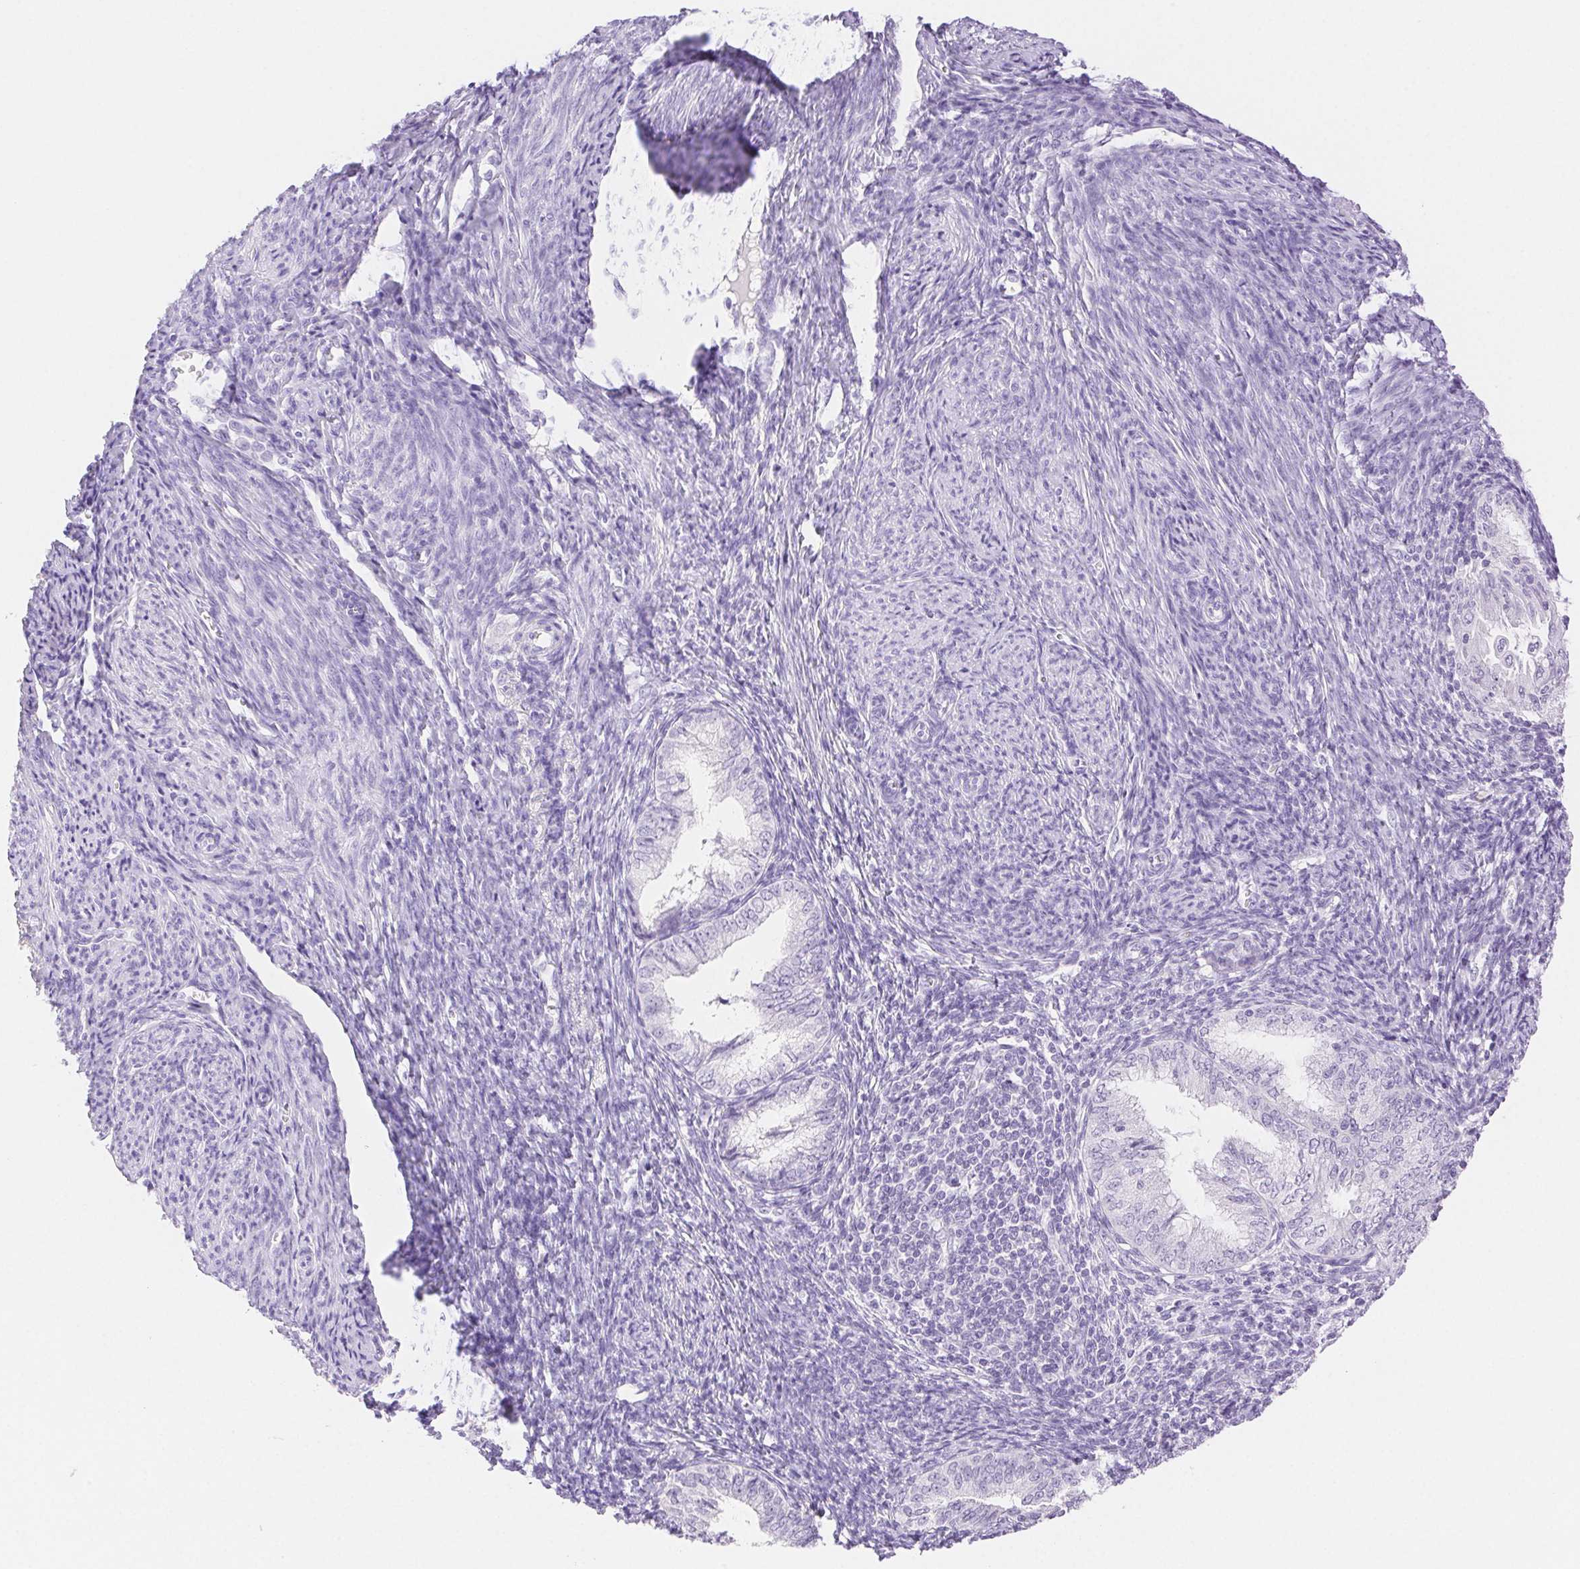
{"staining": {"intensity": "negative", "quantity": "none", "location": "none"}, "tissue": "endometrial cancer", "cell_type": "Tumor cells", "image_type": "cancer", "snomed": [{"axis": "morphology", "description": "Adenocarcinoma, NOS"}, {"axis": "topography", "description": "Endometrium"}], "caption": "This image is of endometrial cancer (adenocarcinoma) stained with IHC to label a protein in brown with the nuclei are counter-stained blue. There is no expression in tumor cells.", "gene": "SPACA4", "patient": {"sex": "female", "age": 55}}